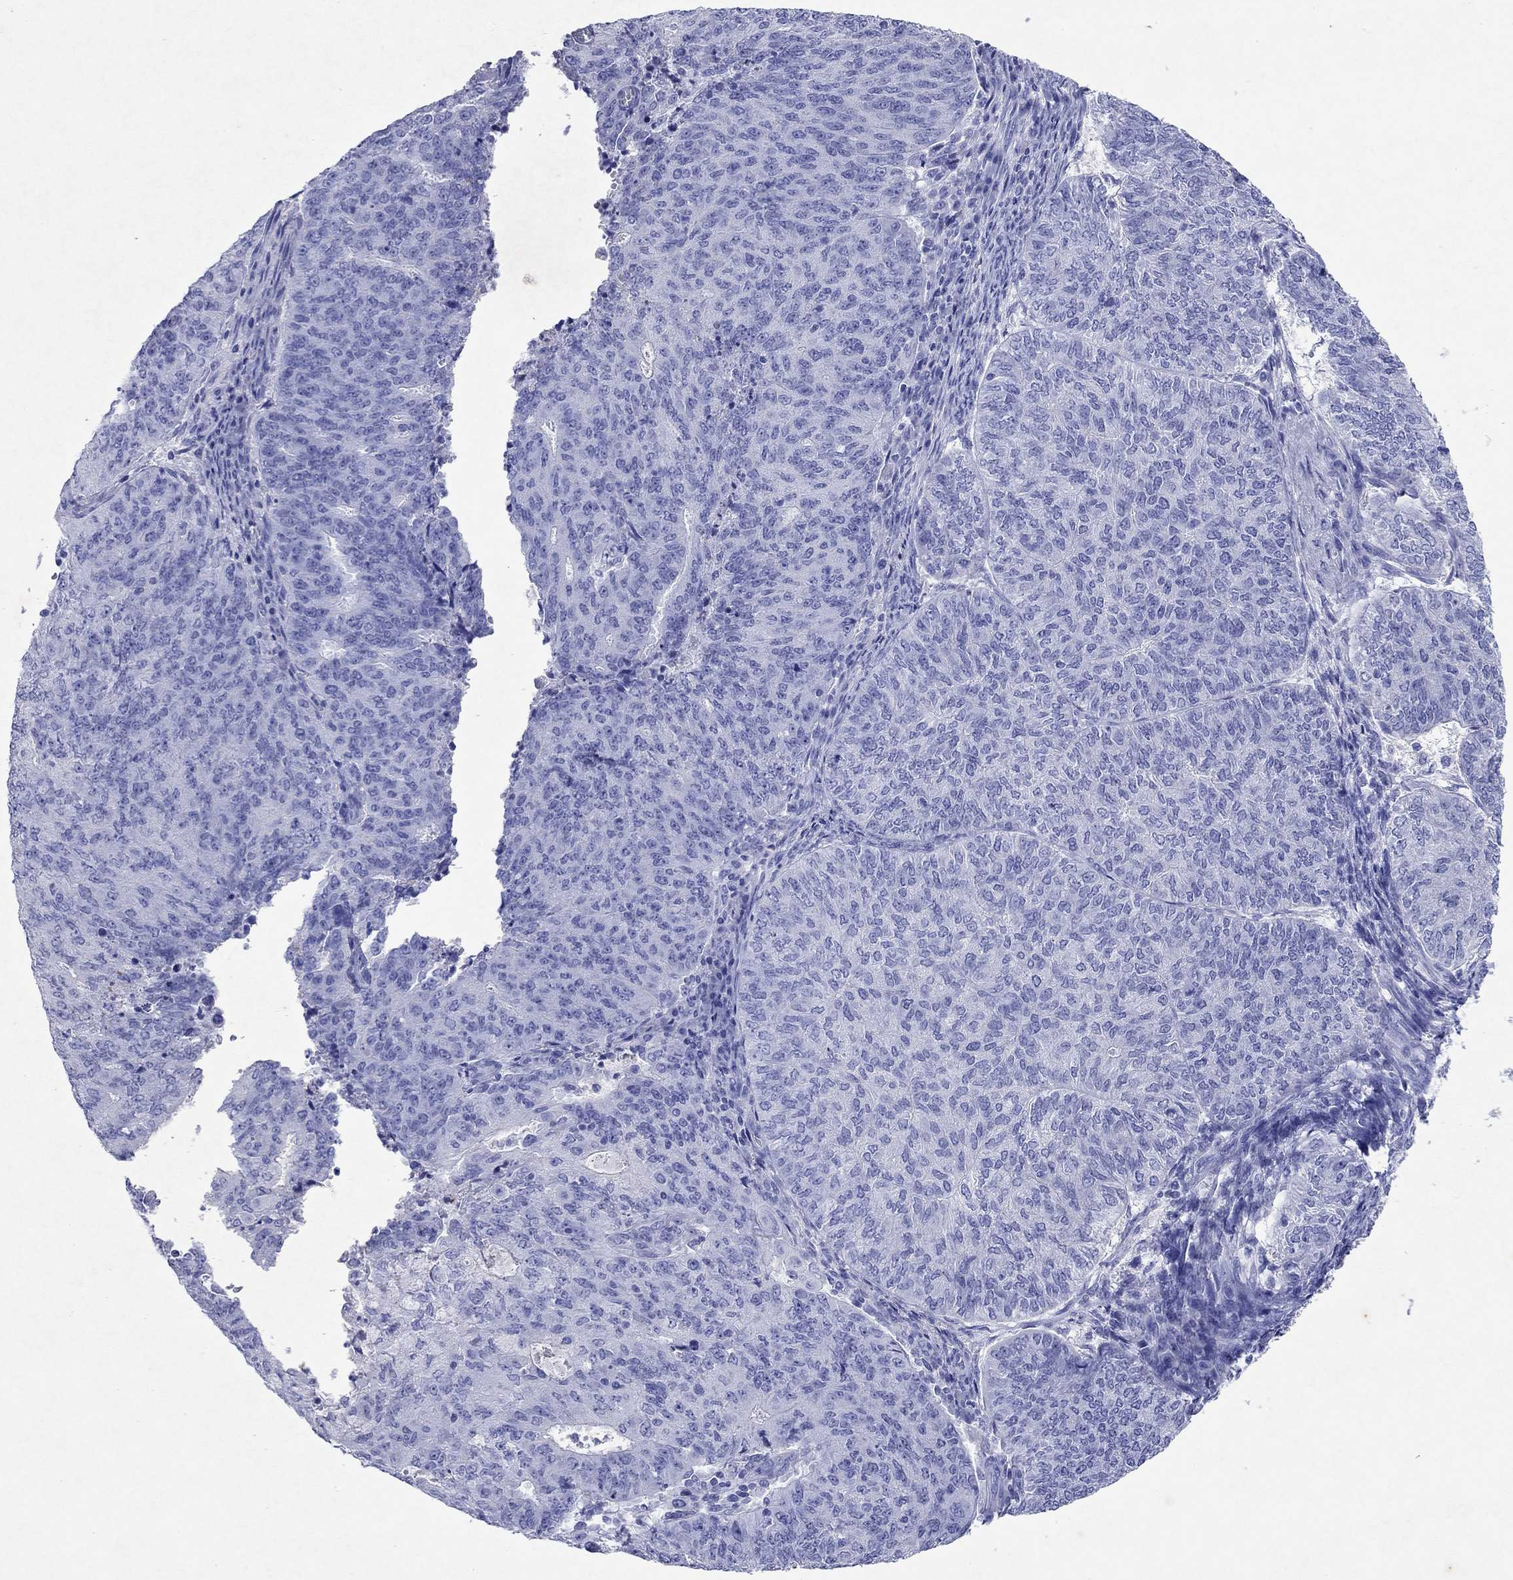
{"staining": {"intensity": "negative", "quantity": "none", "location": "none"}, "tissue": "endometrial cancer", "cell_type": "Tumor cells", "image_type": "cancer", "snomed": [{"axis": "morphology", "description": "Adenocarcinoma, NOS"}, {"axis": "topography", "description": "Endometrium"}], "caption": "This micrograph is of endometrial cancer (adenocarcinoma) stained with IHC to label a protein in brown with the nuclei are counter-stained blue. There is no staining in tumor cells.", "gene": "ARMC12", "patient": {"sex": "female", "age": 82}}